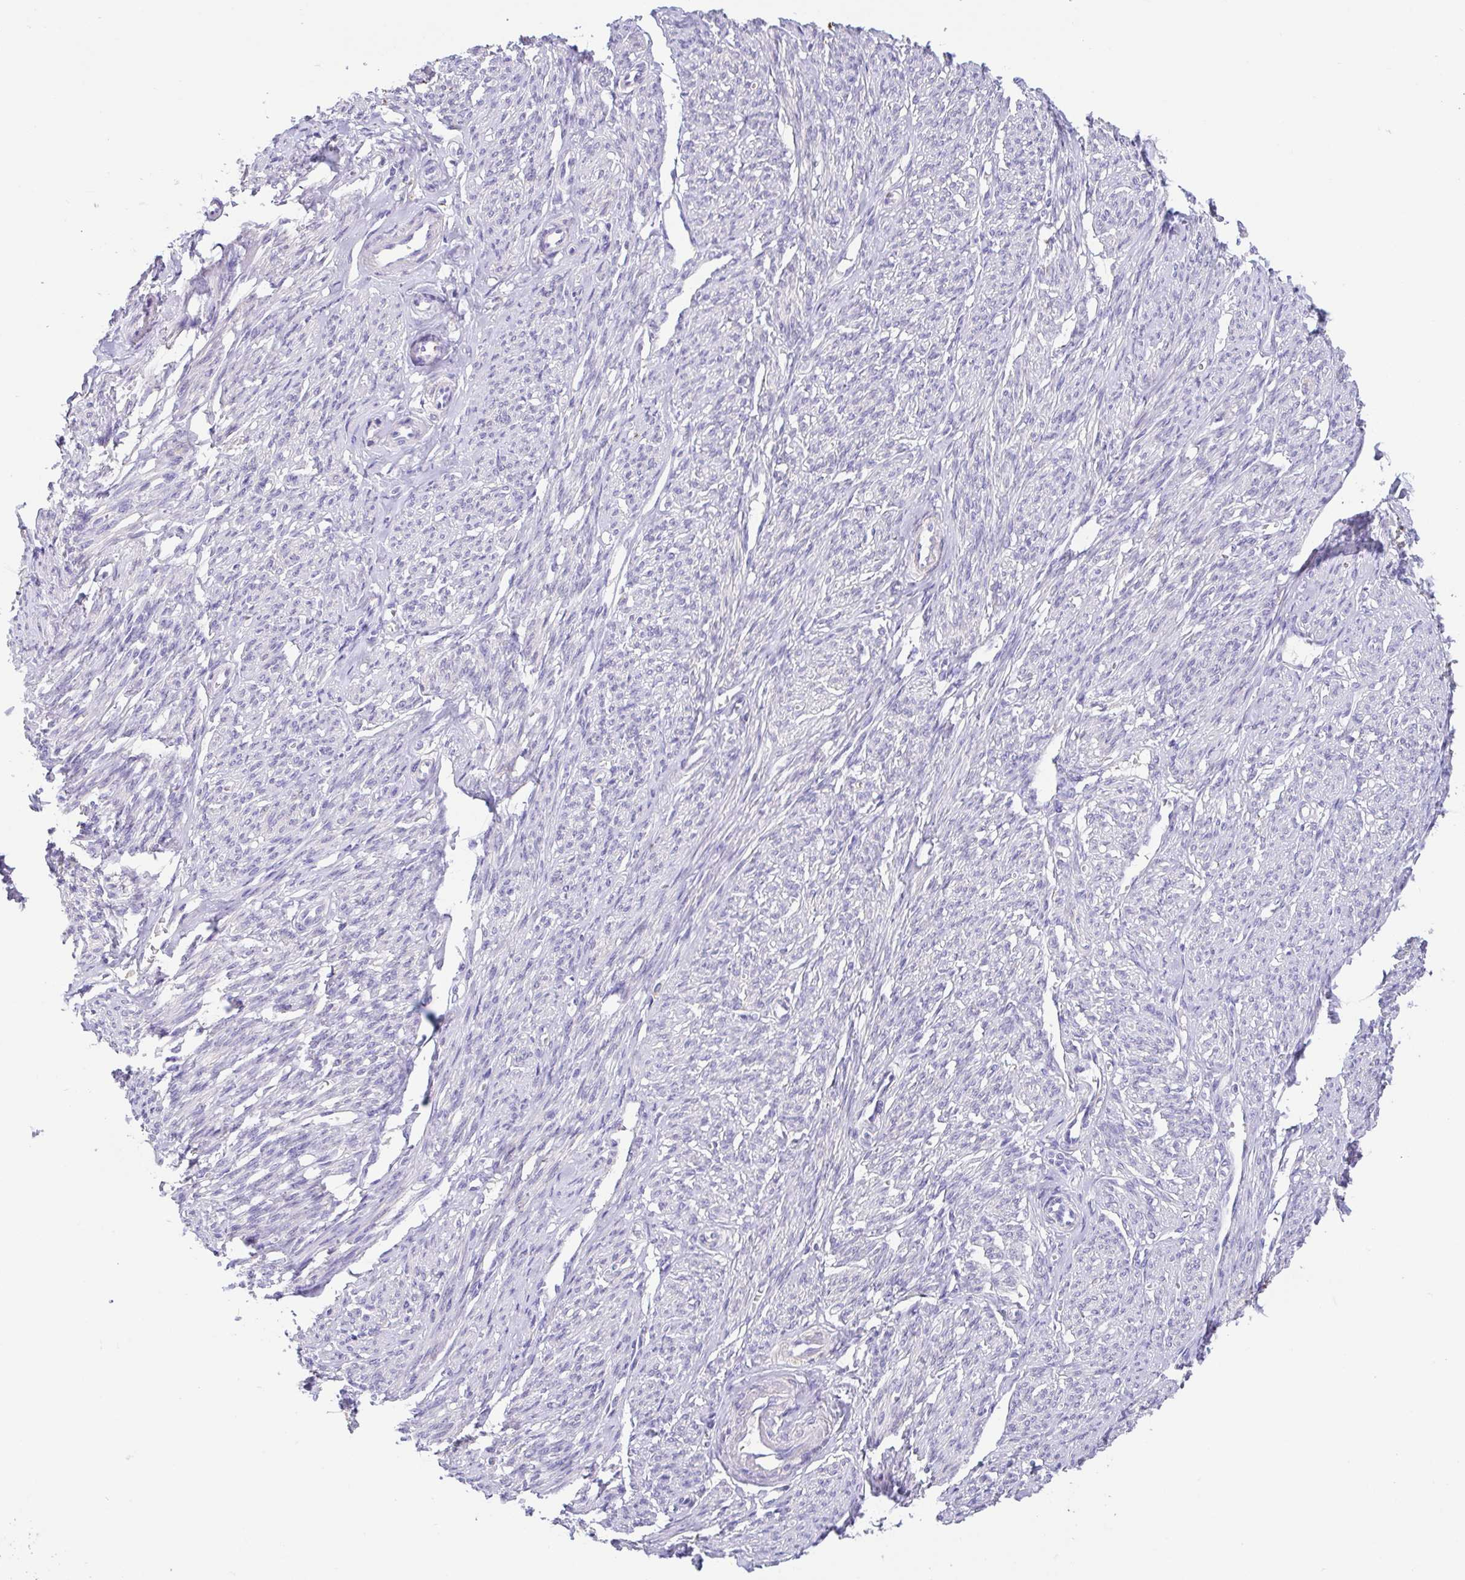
{"staining": {"intensity": "weak", "quantity": "<25%", "location": "cytoplasmic/membranous"}, "tissue": "smooth muscle", "cell_type": "Smooth muscle cells", "image_type": "normal", "snomed": [{"axis": "morphology", "description": "Normal tissue, NOS"}, {"axis": "topography", "description": "Smooth muscle"}], "caption": "Smooth muscle stained for a protein using IHC displays no positivity smooth muscle cells.", "gene": "FABP3", "patient": {"sex": "female", "age": 65}}